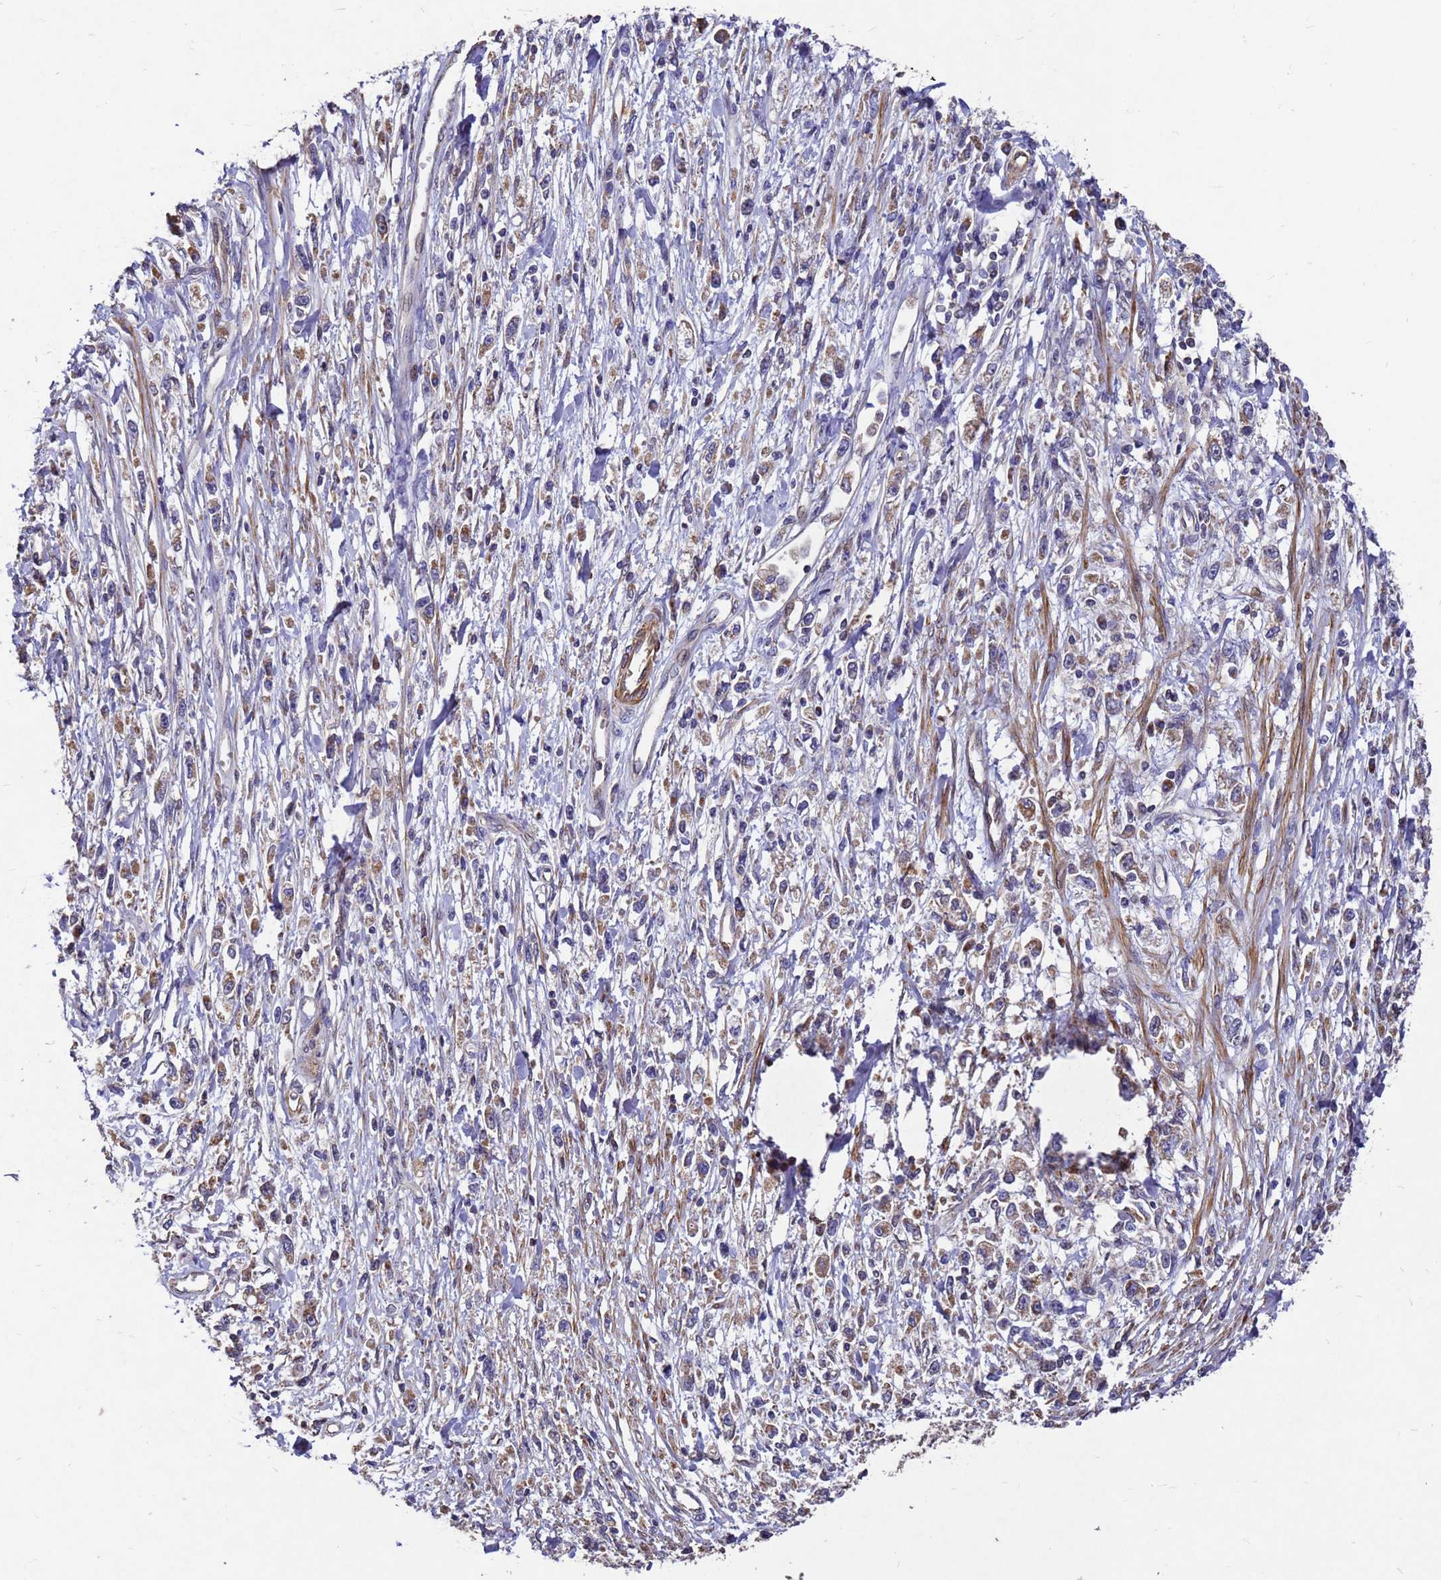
{"staining": {"intensity": "moderate", "quantity": ">75%", "location": "cytoplasmic/membranous"}, "tissue": "stomach cancer", "cell_type": "Tumor cells", "image_type": "cancer", "snomed": [{"axis": "morphology", "description": "Adenocarcinoma, NOS"}, {"axis": "topography", "description": "Stomach"}], "caption": "An image showing moderate cytoplasmic/membranous positivity in about >75% of tumor cells in adenocarcinoma (stomach), as visualized by brown immunohistochemical staining.", "gene": "RSPRY1", "patient": {"sex": "female", "age": 59}}